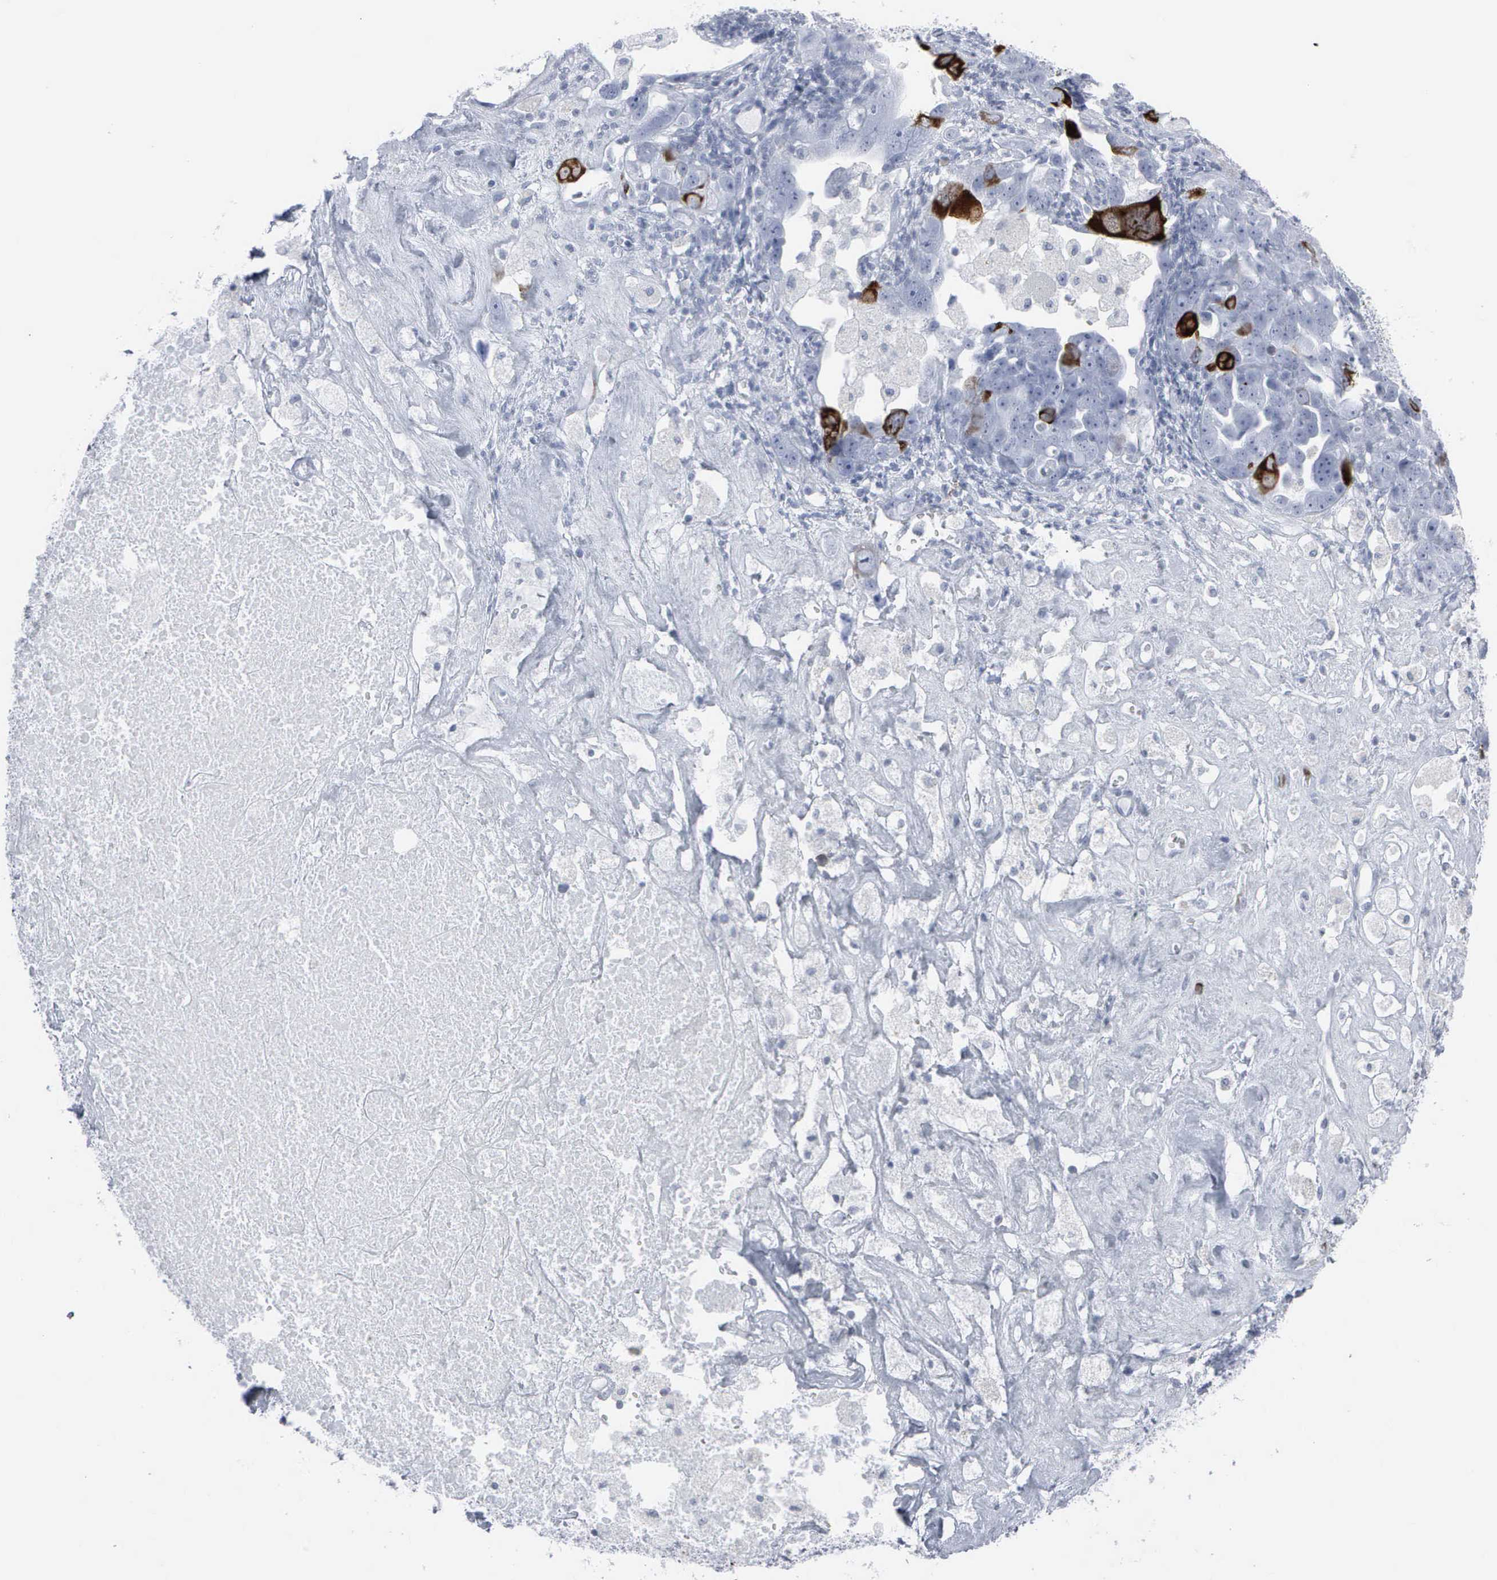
{"staining": {"intensity": "strong", "quantity": "<25%", "location": "cytoplasmic/membranous,nuclear"}, "tissue": "ovarian cancer", "cell_type": "Tumor cells", "image_type": "cancer", "snomed": [{"axis": "morphology", "description": "Cystadenocarcinoma, serous, NOS"}, {"axis": "topography", "description": "Ovary"}], "caption": "IHC histopathology image of neoplastic tissue: ovarian cancer stained using immunohistochemistry (IHC) exhibits medium levels of strong protein expression localized specifically in the cytoplasmic/membranous and nuclear of tumor cells, appearing as a cytoplasmic/membranous and nuclear brown color.", "gene": "CCNB1", "patient": {"sex": "female", "age": 66}}